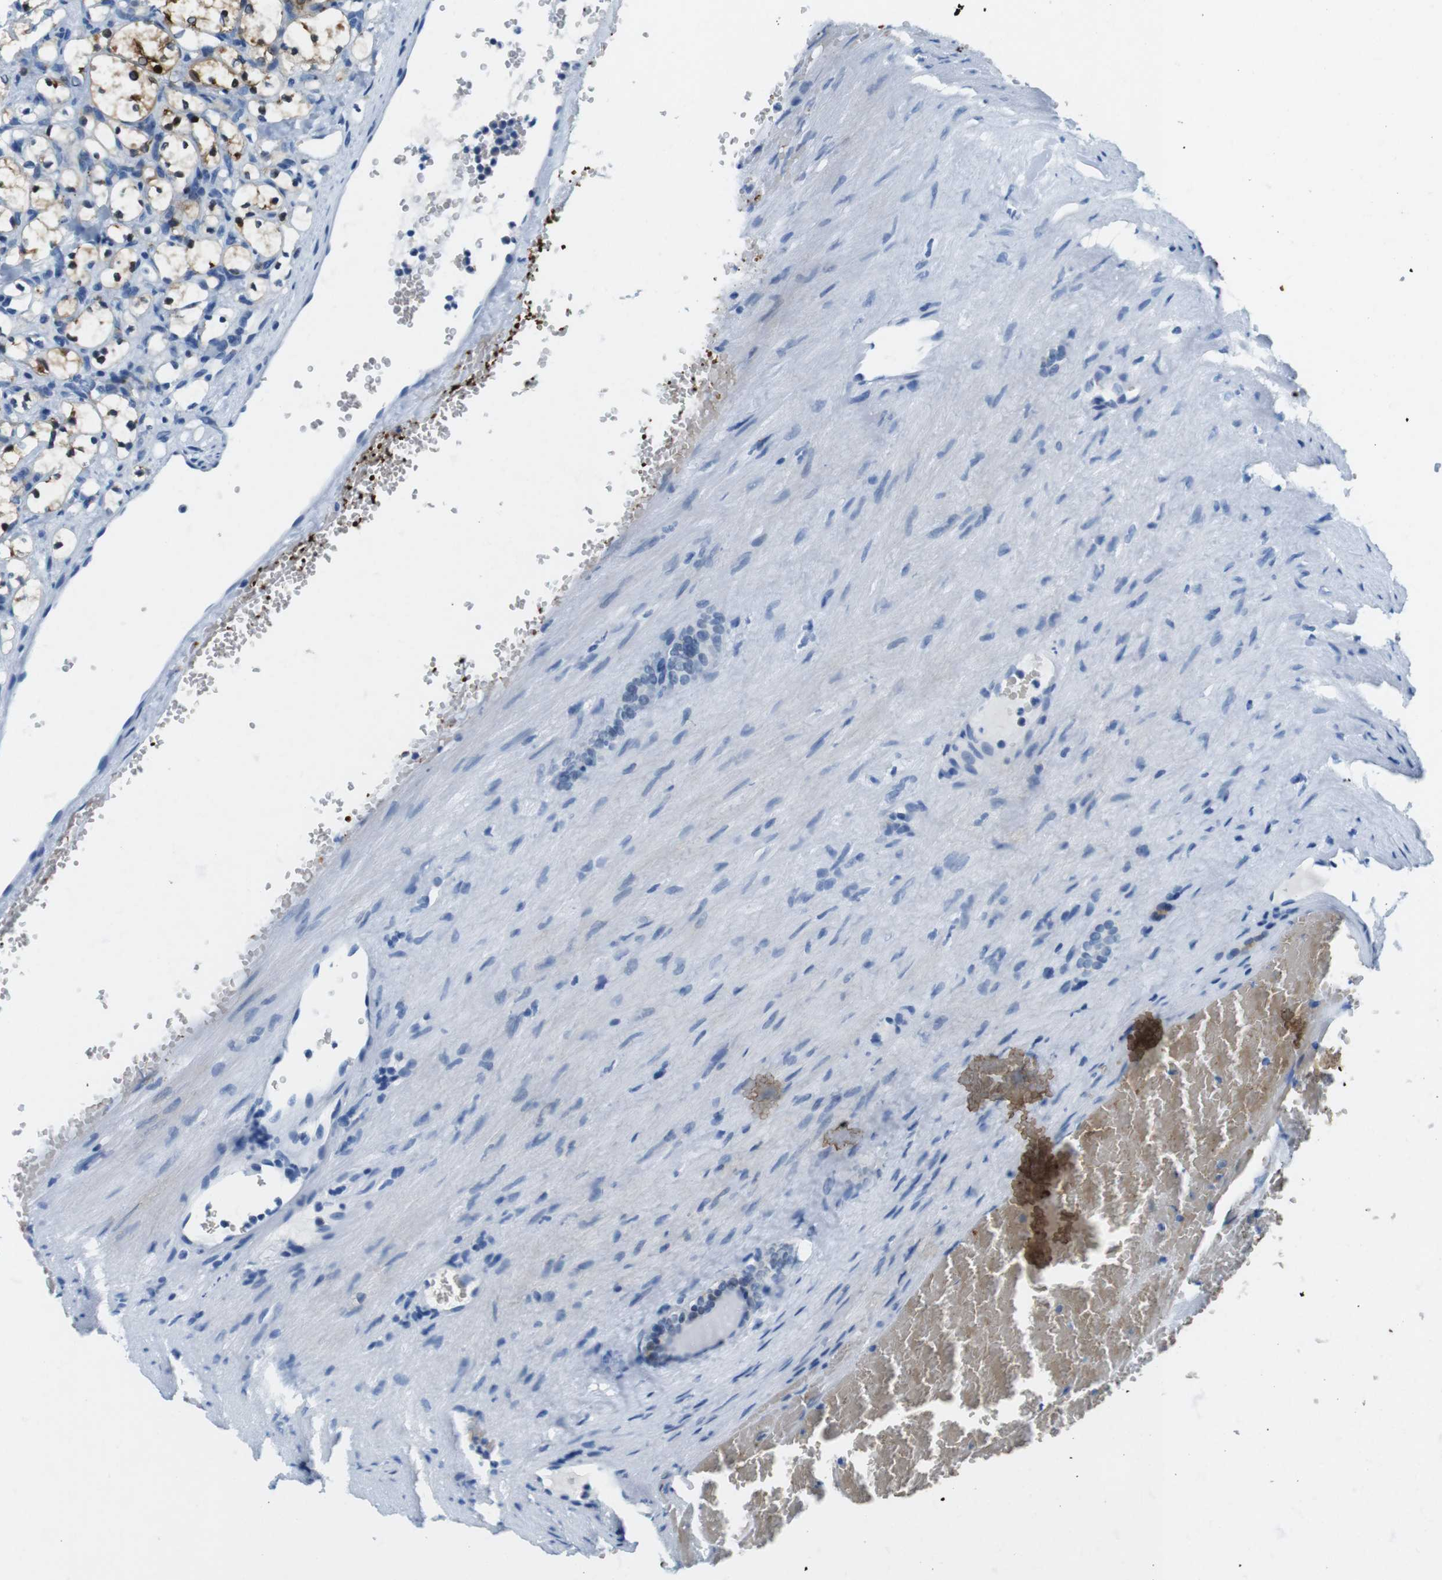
{"staining": {"intensity": "moderate", "quantity": "25%-75%", "location": "cytoplasmic/membranous"}, "tissue": "renal cancer", "cell_type": "Tumor cells", "image_type": "cancer", "snomed": [{"axis": "morphology", "description": "Adenocarcinoma, NOS"}, {"axis": "topography", "description": "Kidney"}], "caption": "The immunohistochemical stain shows moderate cytoplasmic/membranous staining in tumor cells of adenocarcinoma (renal) tissue. (DAB (3,3'-diaminobenzidine) = brown stain, brightfield microscopy at high magnification).", "gene": "TFAP2C", "patient": {"sex": "female", "age": 69}}